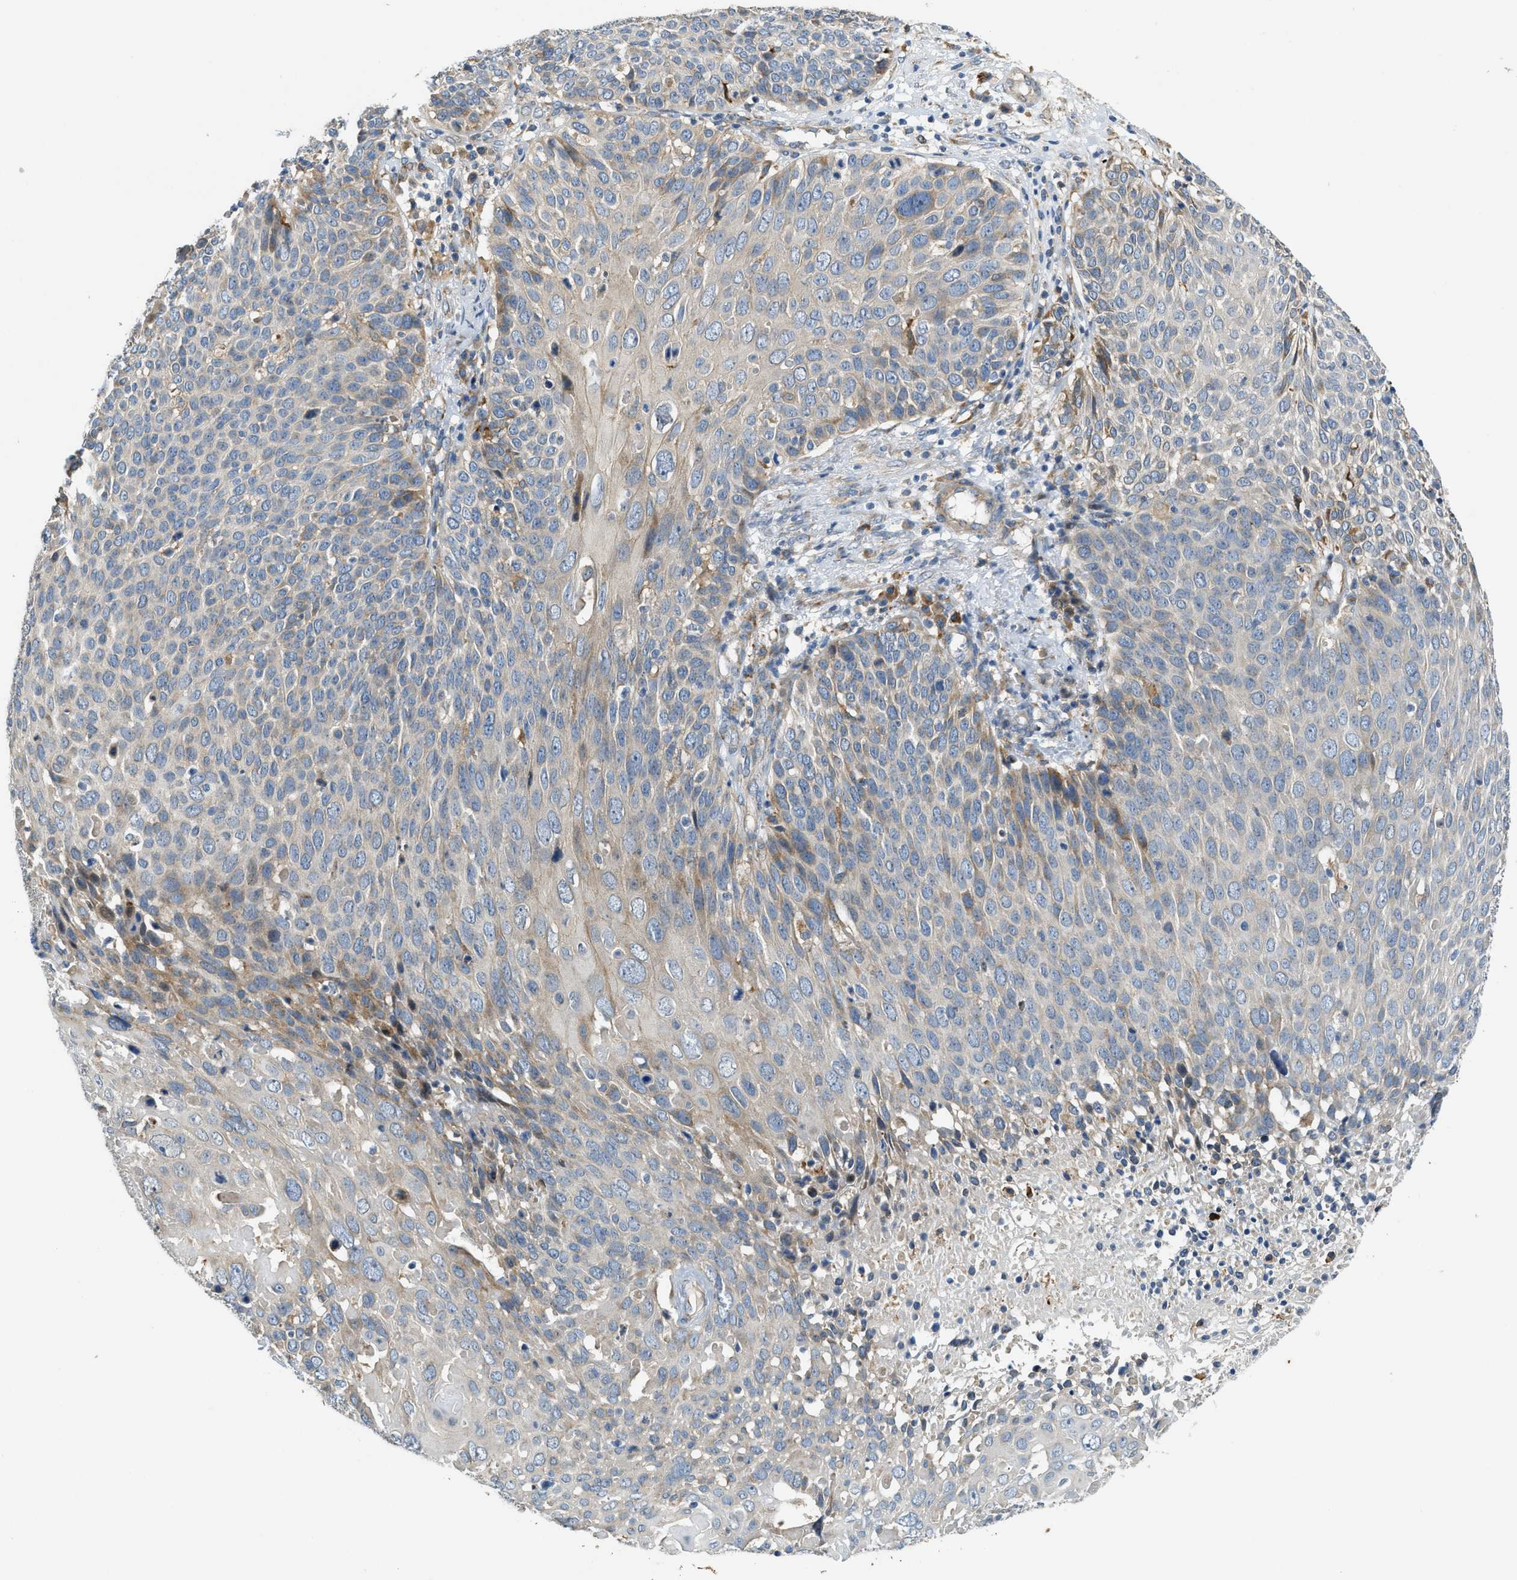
{"staining": {"intensity": "weak", "quantity": "<25%", "location": "cytoplasmic/membranous"}, "tissue": "cervical cancer", "cell_type": "Tumor cells", "image_type": "cancer", "snomed": [{"axis": "morphology", "description": "Squamous cell carcinoma, NOS"}, {"axis": "topography", "description": "Cervix"}], "caption": "A high-resolution photomicrograph shows immunohistochemistry (IHC) staining of cervical cancer, which demonstrates no significant expression in tumor cells.", "gene": "TMEM68", "patient": {"sex": "female", "age": 74}}